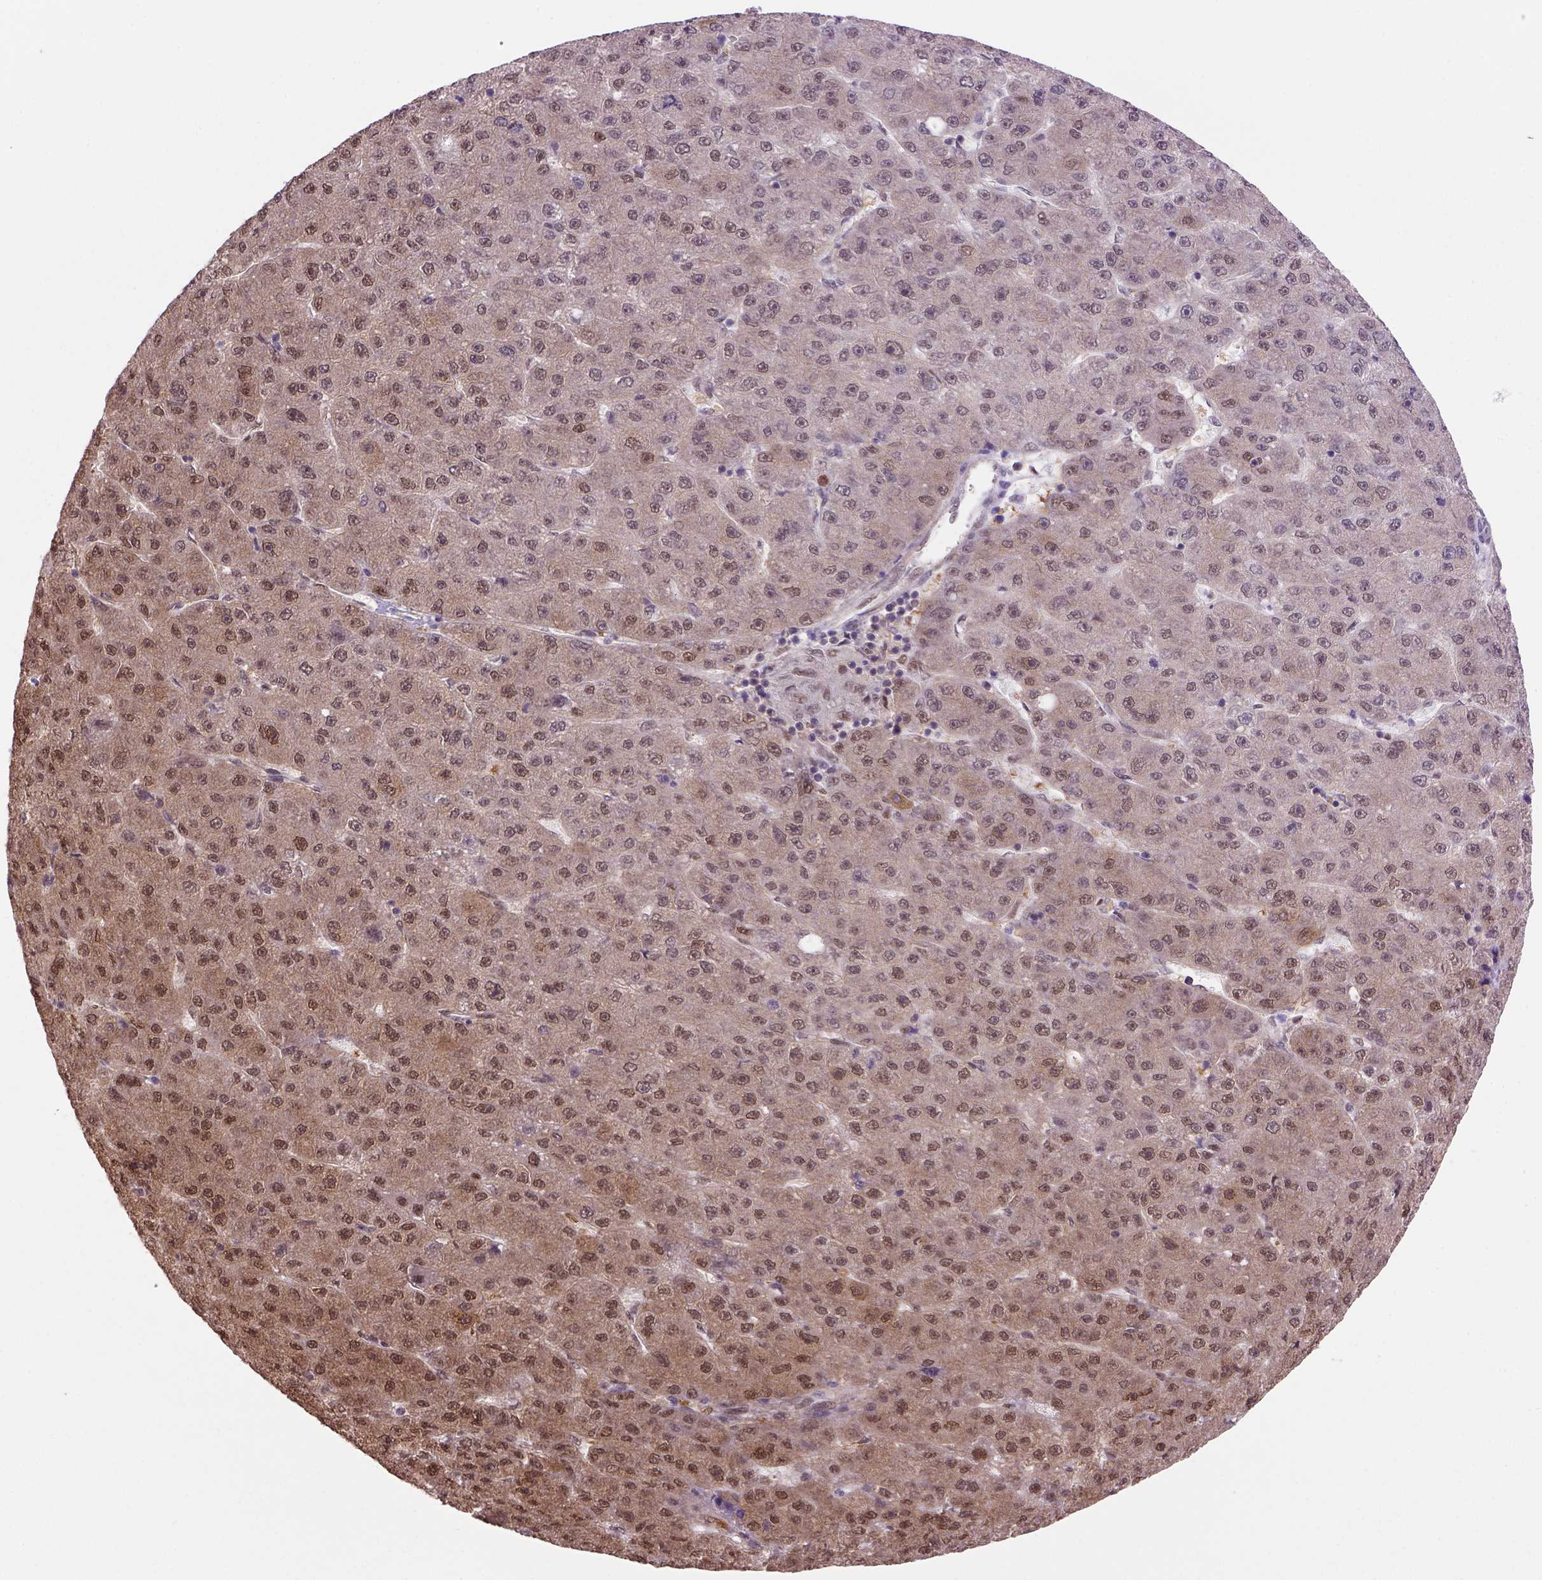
{"staining": {"intensity": "strong", "quantity": "25%-75%", "location": "cytoplasmic/membranous,nuclear"}, "tissue": "liver cancer", "cell_type": "Tumor cells", "image_type": "cancer", "snomed": [{"axis": "morphology", "description": "Carcinoma, Hepatocellular, NOS"}, {"axis": "topography", "description": "Liver"}], "caption": "Liver cancer was stained to show a protein in brown. There is high levels of strong cytoplasmic/membranous and nuclear positivity in about 25%-75% of tumor cells.", "gene": "PSMC2", "patient": {"sex": "male", "age": 67}}